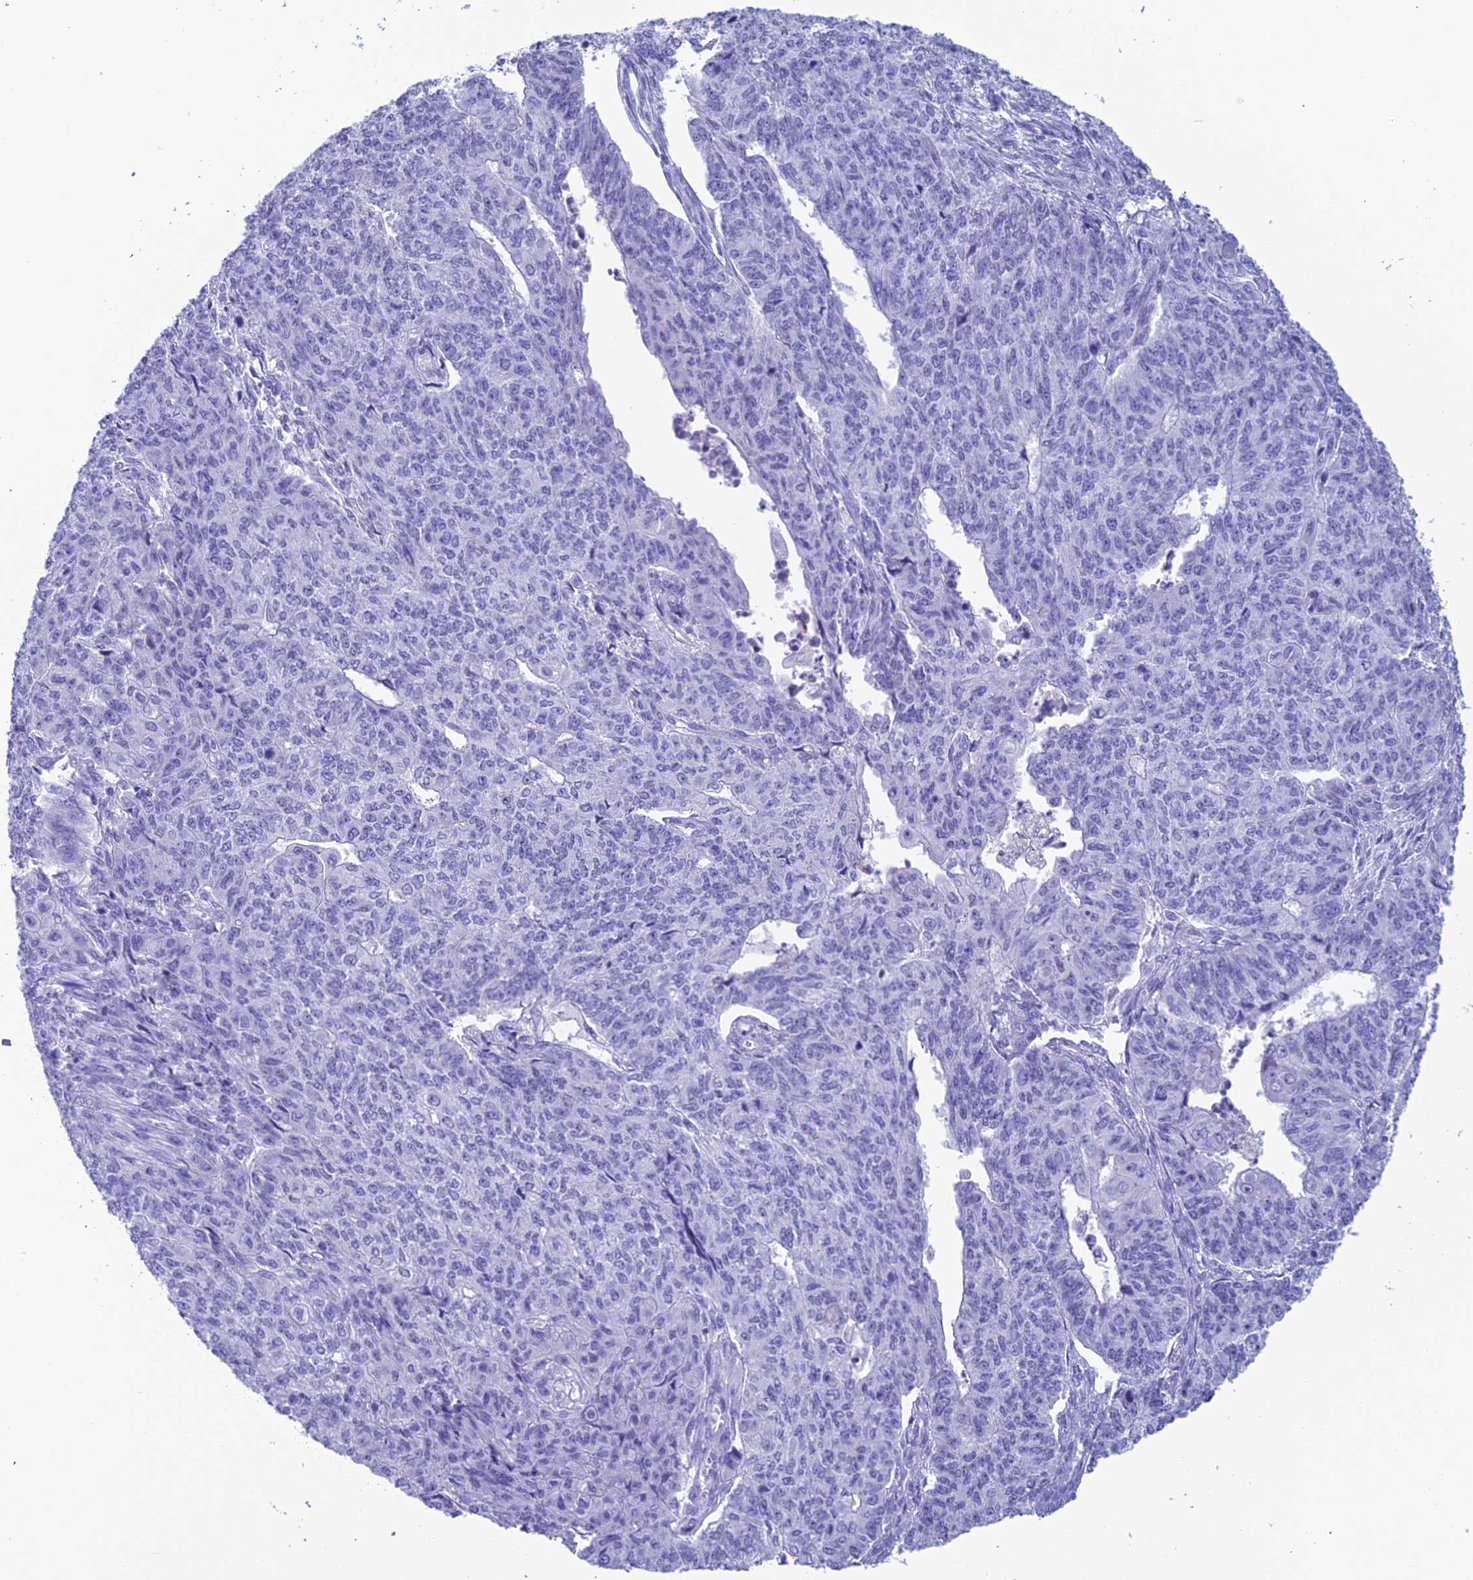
{"staining": {"intensity": "negative", "quantity": "none", "location": "none"}, "tissue": "endometrial cancer", "cell_type": "Tumor cells", "image_type": "cancer", "snomed": [{"axis": "morphology", "description": "Adenocarcinoma, NOS"}, {"axis": "topography", "description": "Endometrium"}], "caption": "Human adenocarcinoma (endometrial) stained for a protein using IHC exhibits no staining in tumor cells.", "gene": "TRAM1L1", "patient": {"sex": "female", "age": 32}}